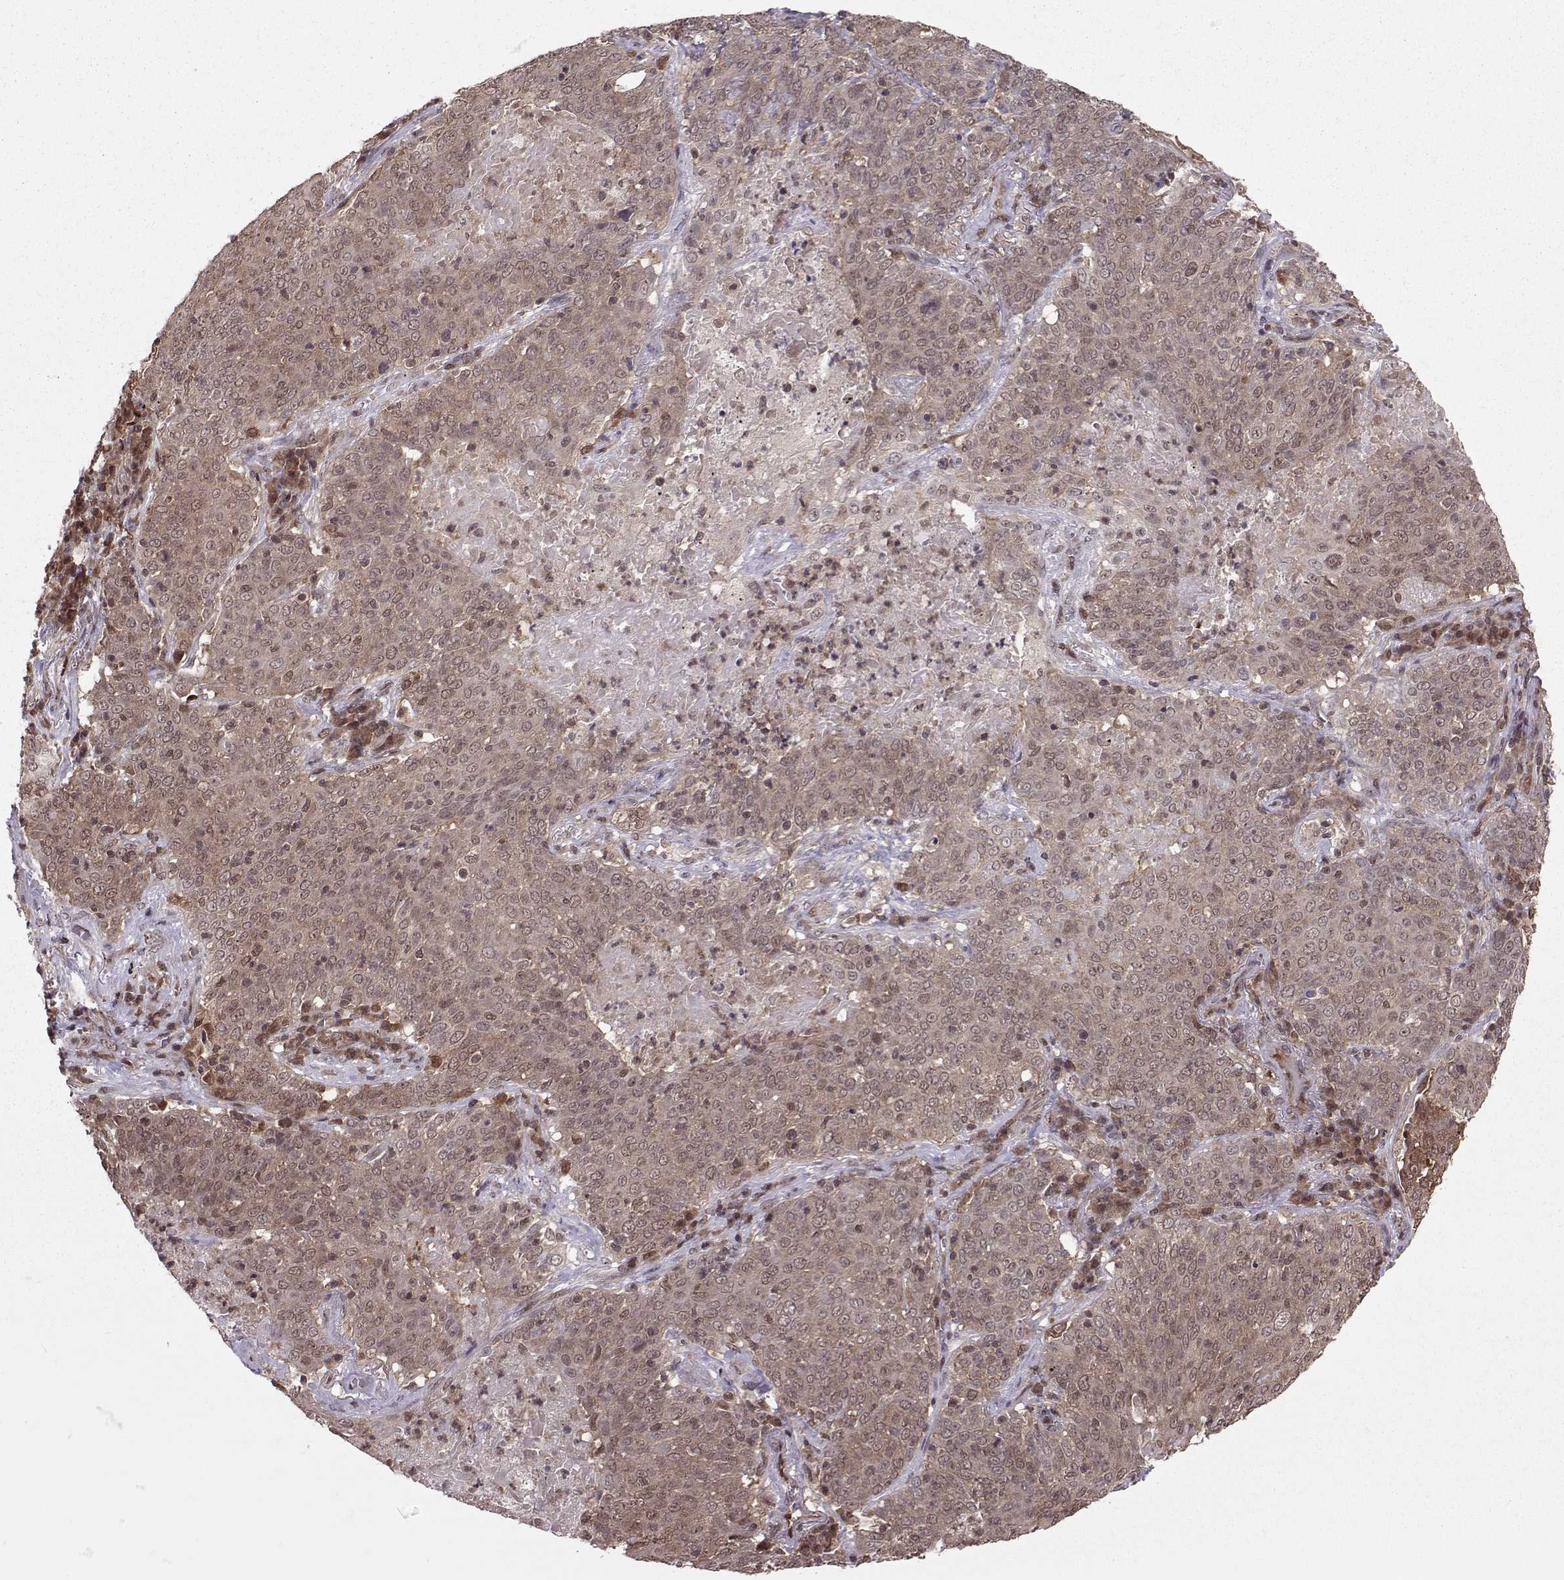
{"staining": {"intensity": "weak", "quantity": "<25%", "location": "cytoplasmic/membranous,nuclear"}, "tissue": "lung cancer", "cell_type": "Tumor cells", "image_type": "cancer", "snomed": [{"axis": "morphology", "description": "Squamous cell carcinoma, NOS"}, {"axis": "topography", "description": "Lung"}], "caption": "Lung squamous cell carcinoma was stained to show a protein in brown. There is no significant expression in tumor cells.", "gene": "PPP2R2A", "patient": {"sex": "male", "age": 82}}